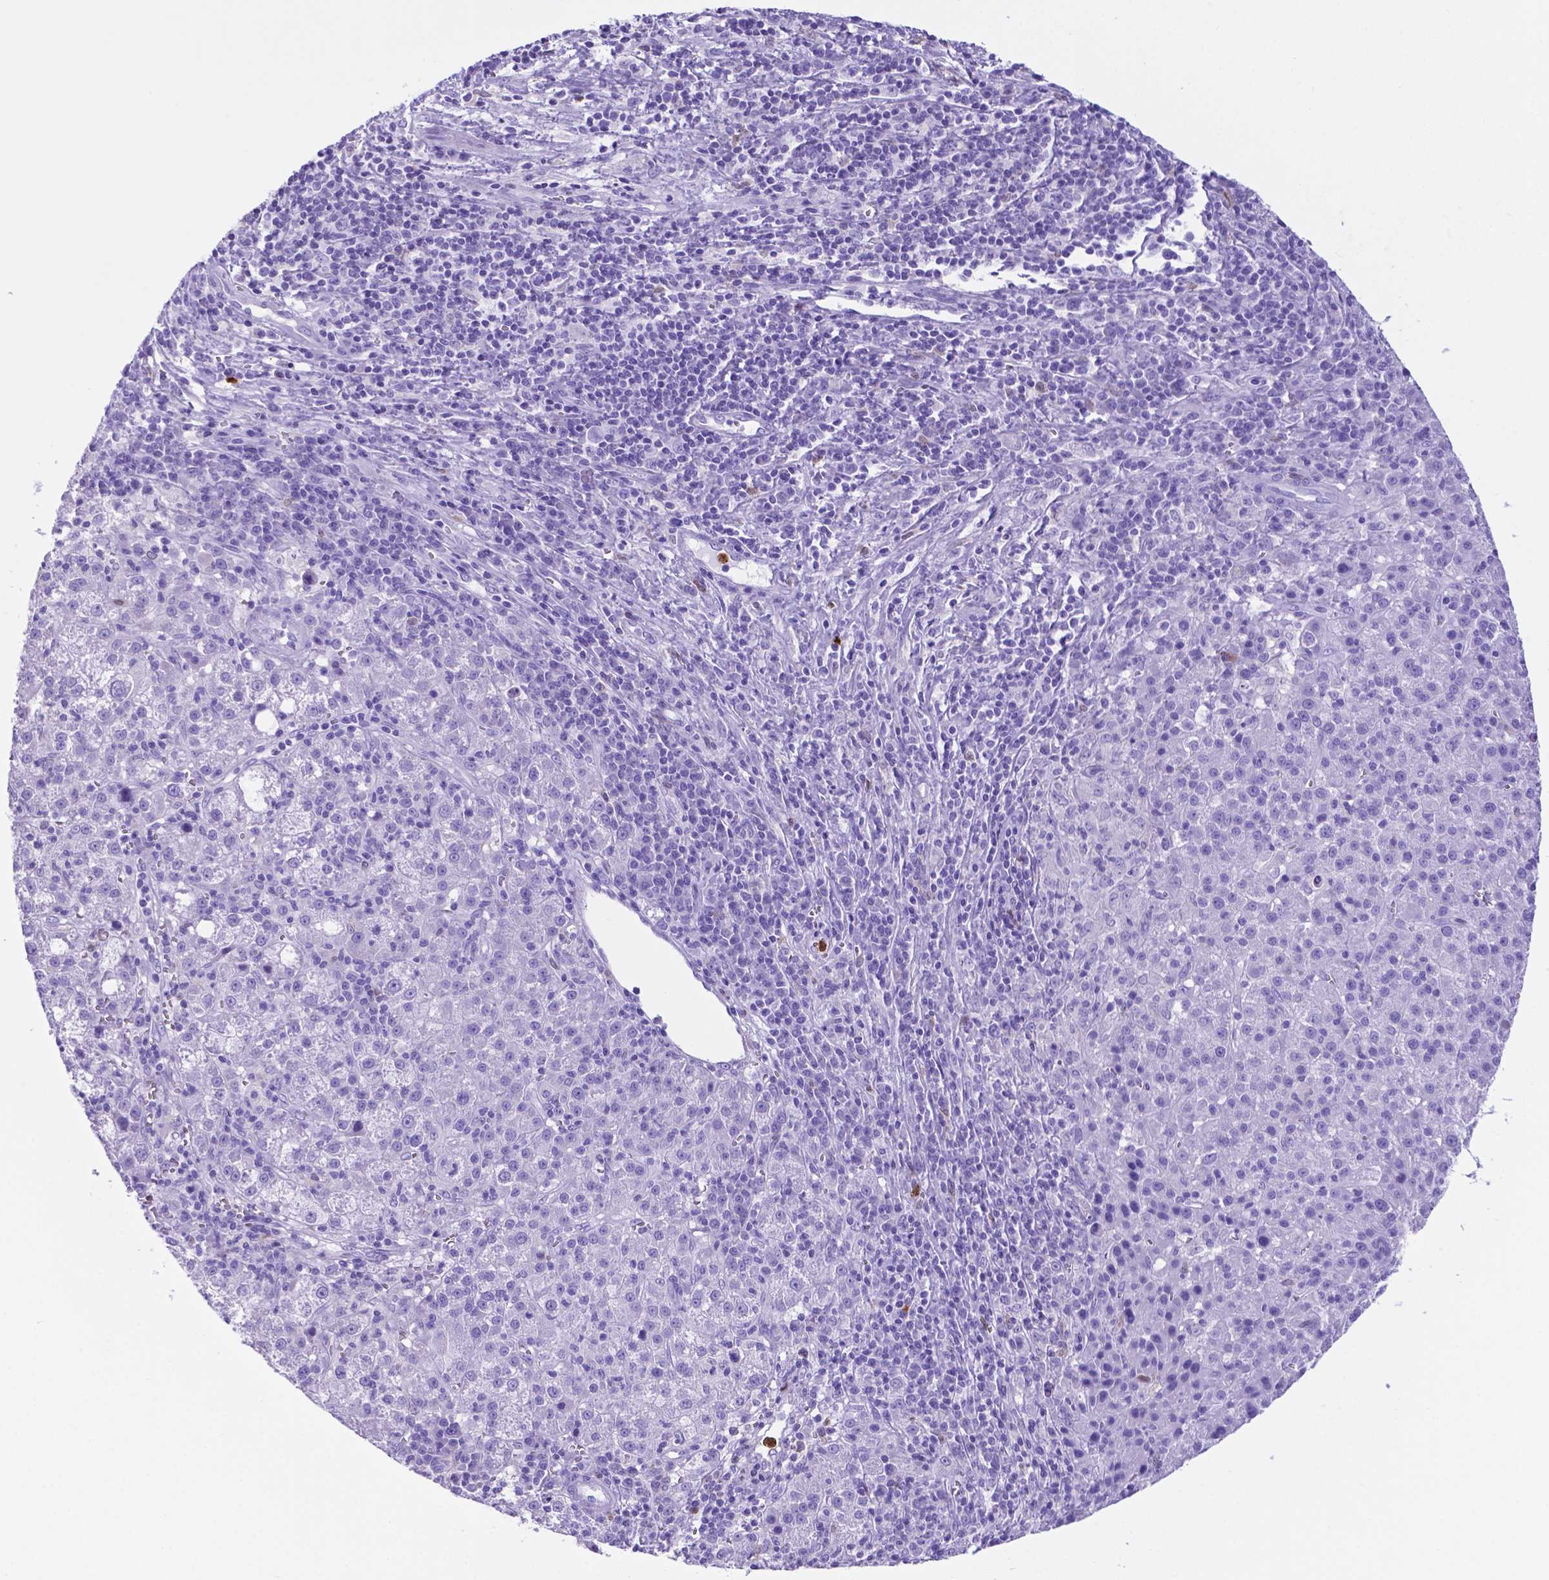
{"staining": {"intensity": "negative", "quantity": "none", "location": "none"}, "tissue": "liver cancer", "cell_type": "Tumor cells", "image_type": "cancer", "snomed": [{"axis": "morphology", "description": "Carcinoma, Hepatocellular, NOS"}, {"axis": "topography", "description": "Liver"}], "caption": "The histopathology image reveals no significant positivity in tumor cells of liver cancer (hepatocellular carcinoma).", "gene": "LZTR1", "patient": {"sex": "female", "age": 60}}